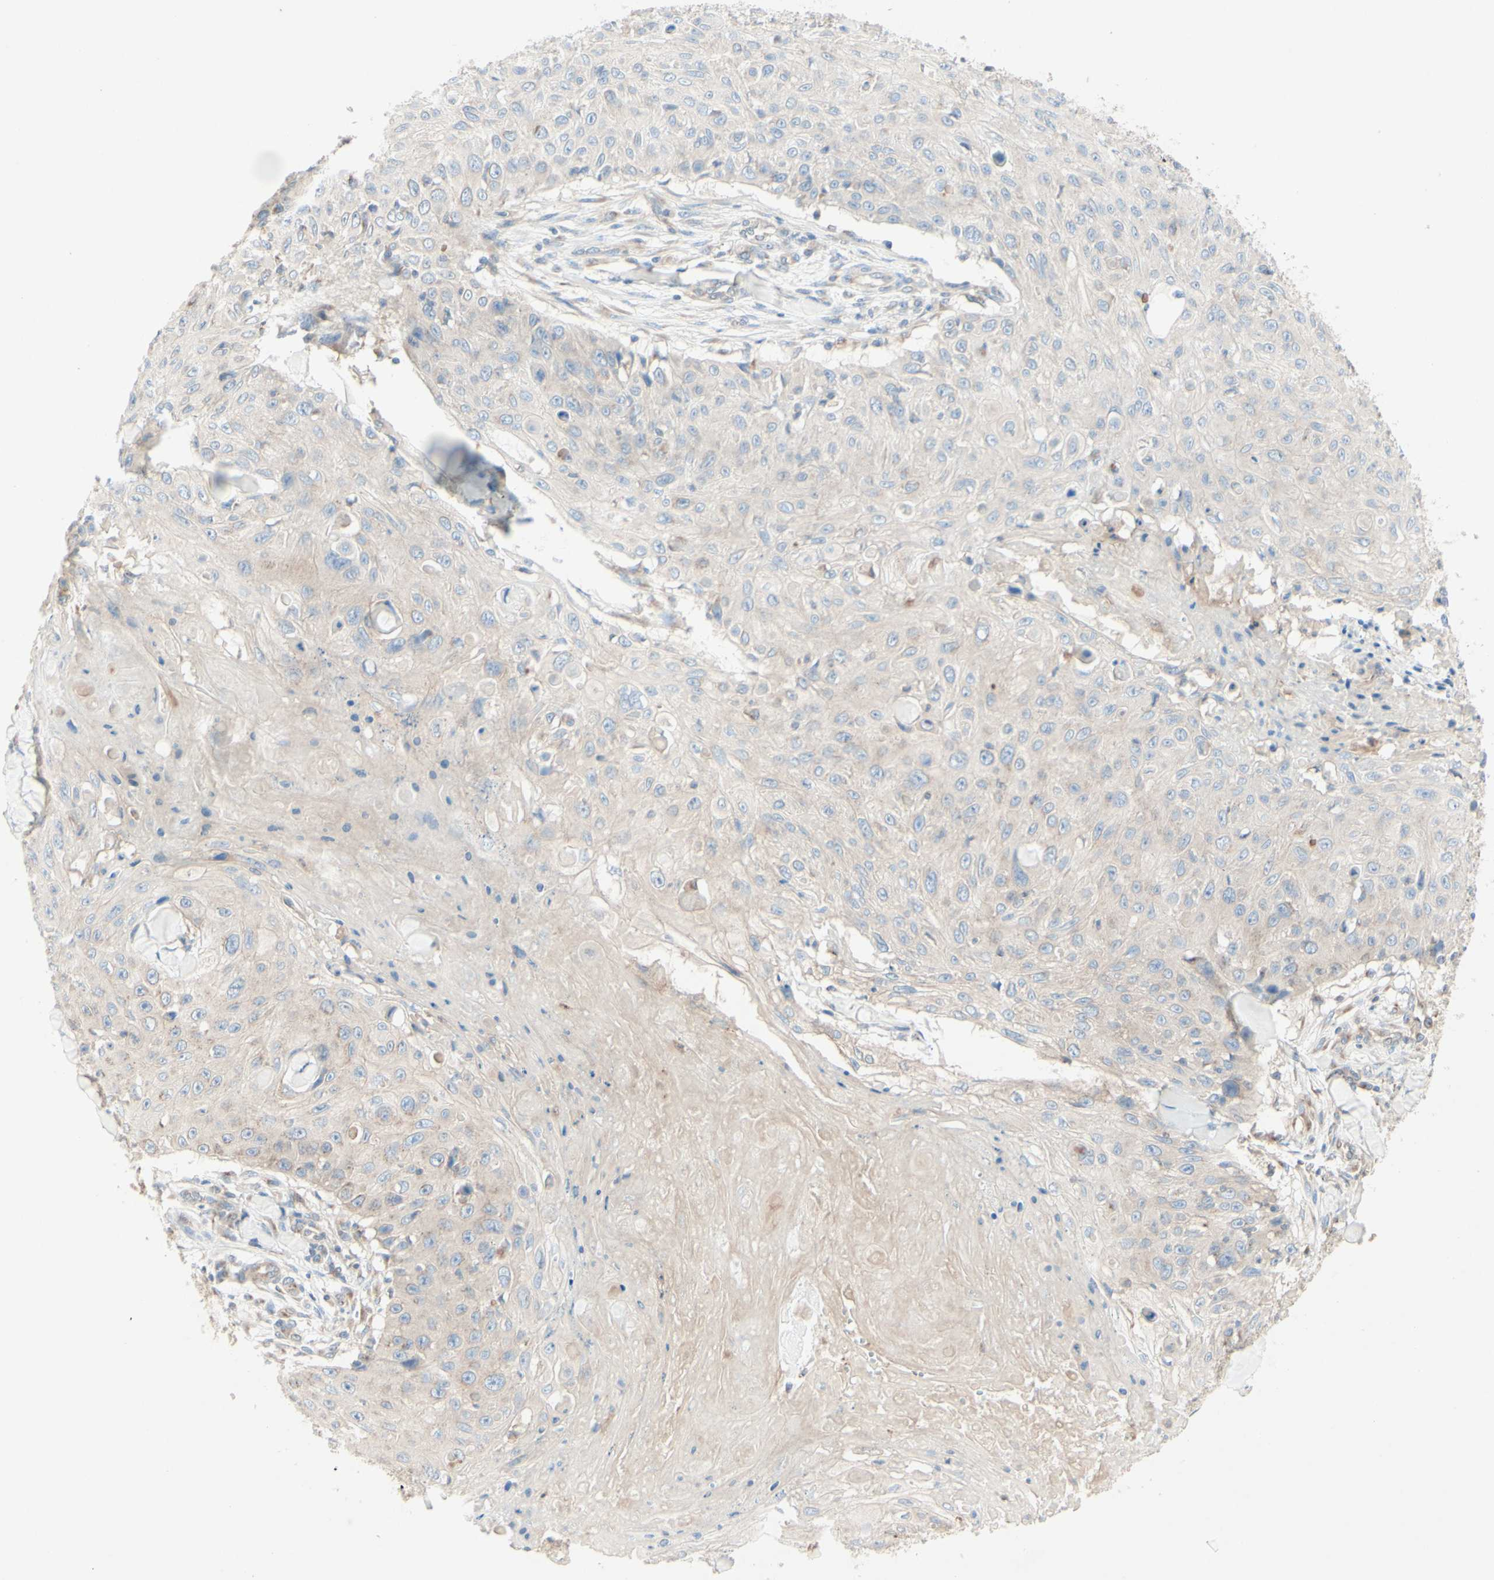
{"staining": {"intensity": "negative", "quantity": "none", "location": "none"}, "tissue": "skin cancer", "cell_type": "Tumor cells", "image_type": "cancer", "snomed": [{"axis": "morphology", "description": "Squamous cell carcinoma, NOS"}, {"axis": "topography", "description": "Skin"}], "caption": "Tumor cells show no significant protein staining in skin squamous cell carcinoma. (Immunohistochemistry, brightfield microscopy, high magnification).", "gene": "MTM1", "patient": {"sex": "male", "age": 86}}